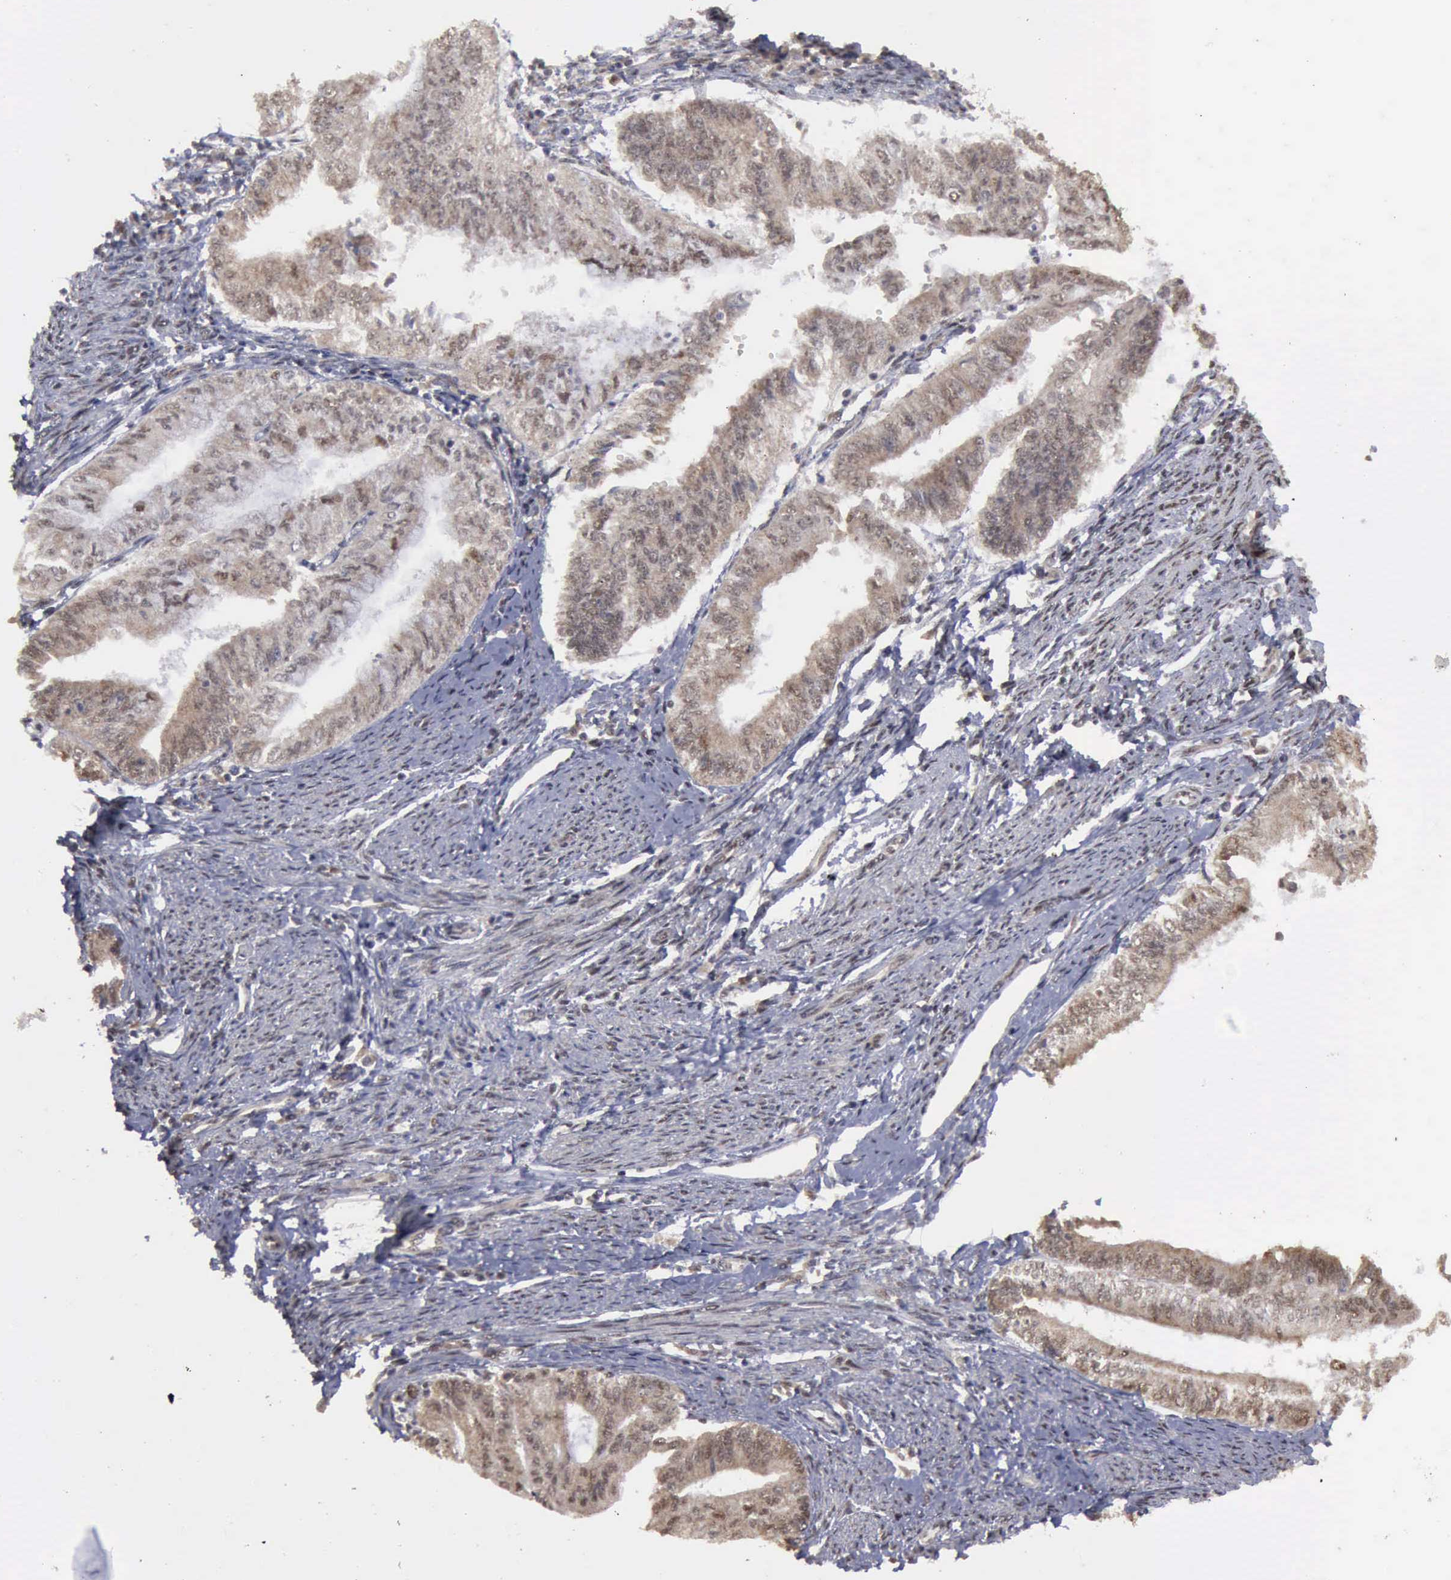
{"staining": {"intensity": "weak", "quantity": "25%-75%", "location": "cytoplasmic/membranous,nuclear"}, "tissue": "endometrial cancer", "cell_type": "Tumor cells", "image_type": "cancer", "snomed": [{"axis": "morphology", "description": "Adenocarcinoma, NOS"}, {"axis": "topography", "description": "Endometrium"}], "caption": "DAB (3,3'-diaminobenzidine) immunohistochemical staining of endometrial cancer (adenocarcinoma) shows weak cytoplasmic/membranous and nuclear protein positivity in approximately 25%-75% of tumor cells. The staining was performed using DAB (3,3'-diaminobenzidine) to visualize the protein expression in brown, while the nuclei were stained in blue with hematoxylin (Magnification: 20x).", "gene": "RTCB", "patient": {"sex": "female", "age": 66}}